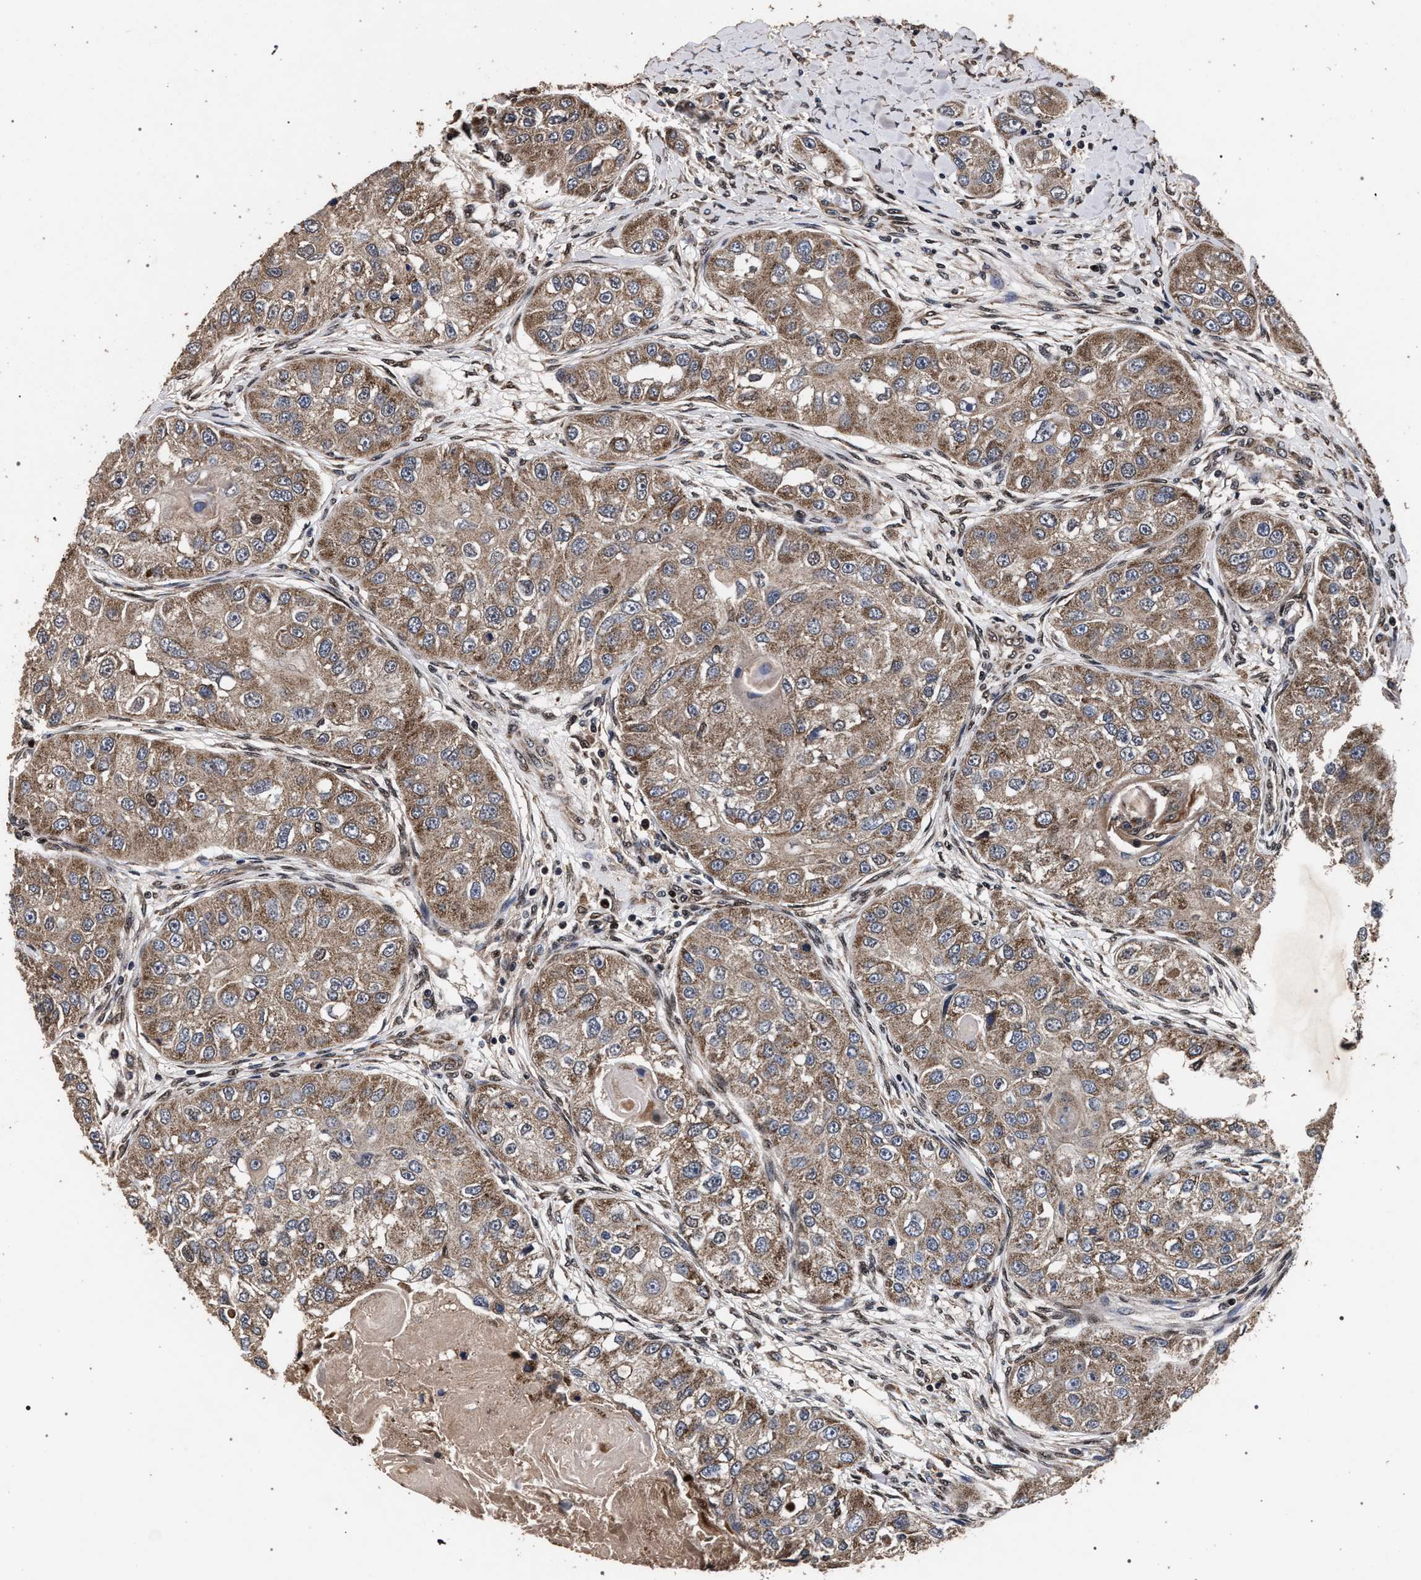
{"staining": {"intensity": "moderate", "quantity": ">75%", "location": "cytoplasmic/membranous"}, "tissue": "head and neck cancer", "cell_type": "Tumor cells", "image_type": "cancer", "snomed": [{"axis": "morphology", "description": "Normal tissue, NOS"}, {"axis": "morphology", "description": "Squamous cell carcinoma, NOS"}, {"axis": "topography", "description": "Skeletal muscle"}, {"axis": "topography", "description": "Head-Neck"}], "caption": "Immunohistochemistry (IHC) histopathology image of human head and neck cancer (squamous cell carcinoma) stained for a protein (brown), which displays medium levels of moderate cytoplasmic/membranous positivity in about >75% of tumor cells.", "gene": "ACOX1", "patient": {"sex": "male", "age": 51}}